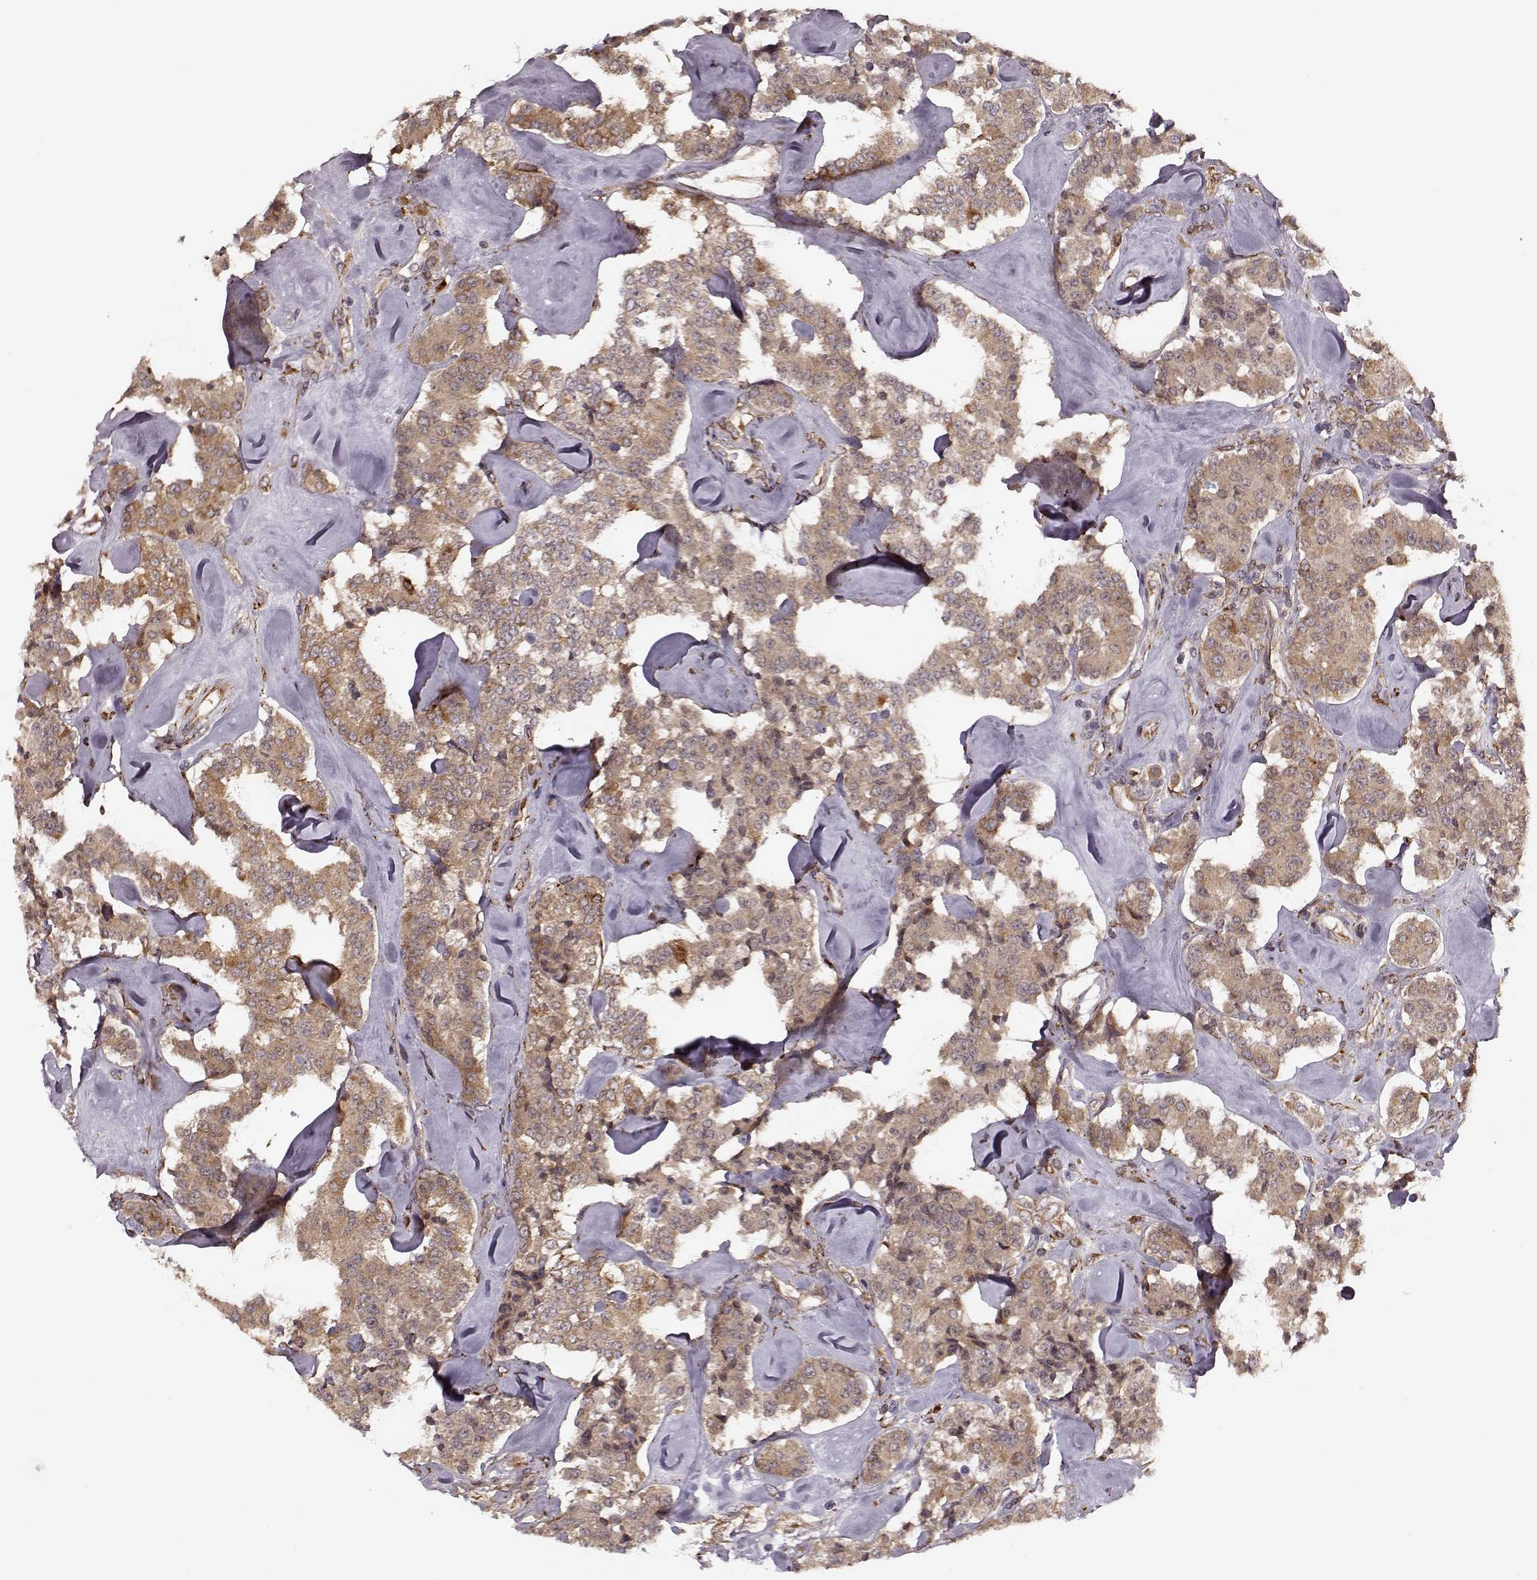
{"staining": {"intensity": "weak", "quantity": ">75%", "location": "cytoplasmic/membranous"}, "tissue": "carcinoid", "cell_type": "Tumor cells", "image_type": "cancer", "snomed": [{"axis": "morphology", "description": "Carcinoid, malignant, NOS"}, {"axis": "topography", "description": "Pancreas"}], "caption": "Immunohistochemistry (IHC) (DAB (3,3'-diaminobenzidine)) staining of human carcinoid demonstrates weak cytoplasmic/membranous protein positivity in about >75% of tumor cells. (DAB (3,3'-diaminobenzidine) IHC, brown staining for protein, blue staining for nuclei).", "gene": "YIPF5", "patient": {"sex": "male", "age": 41}}